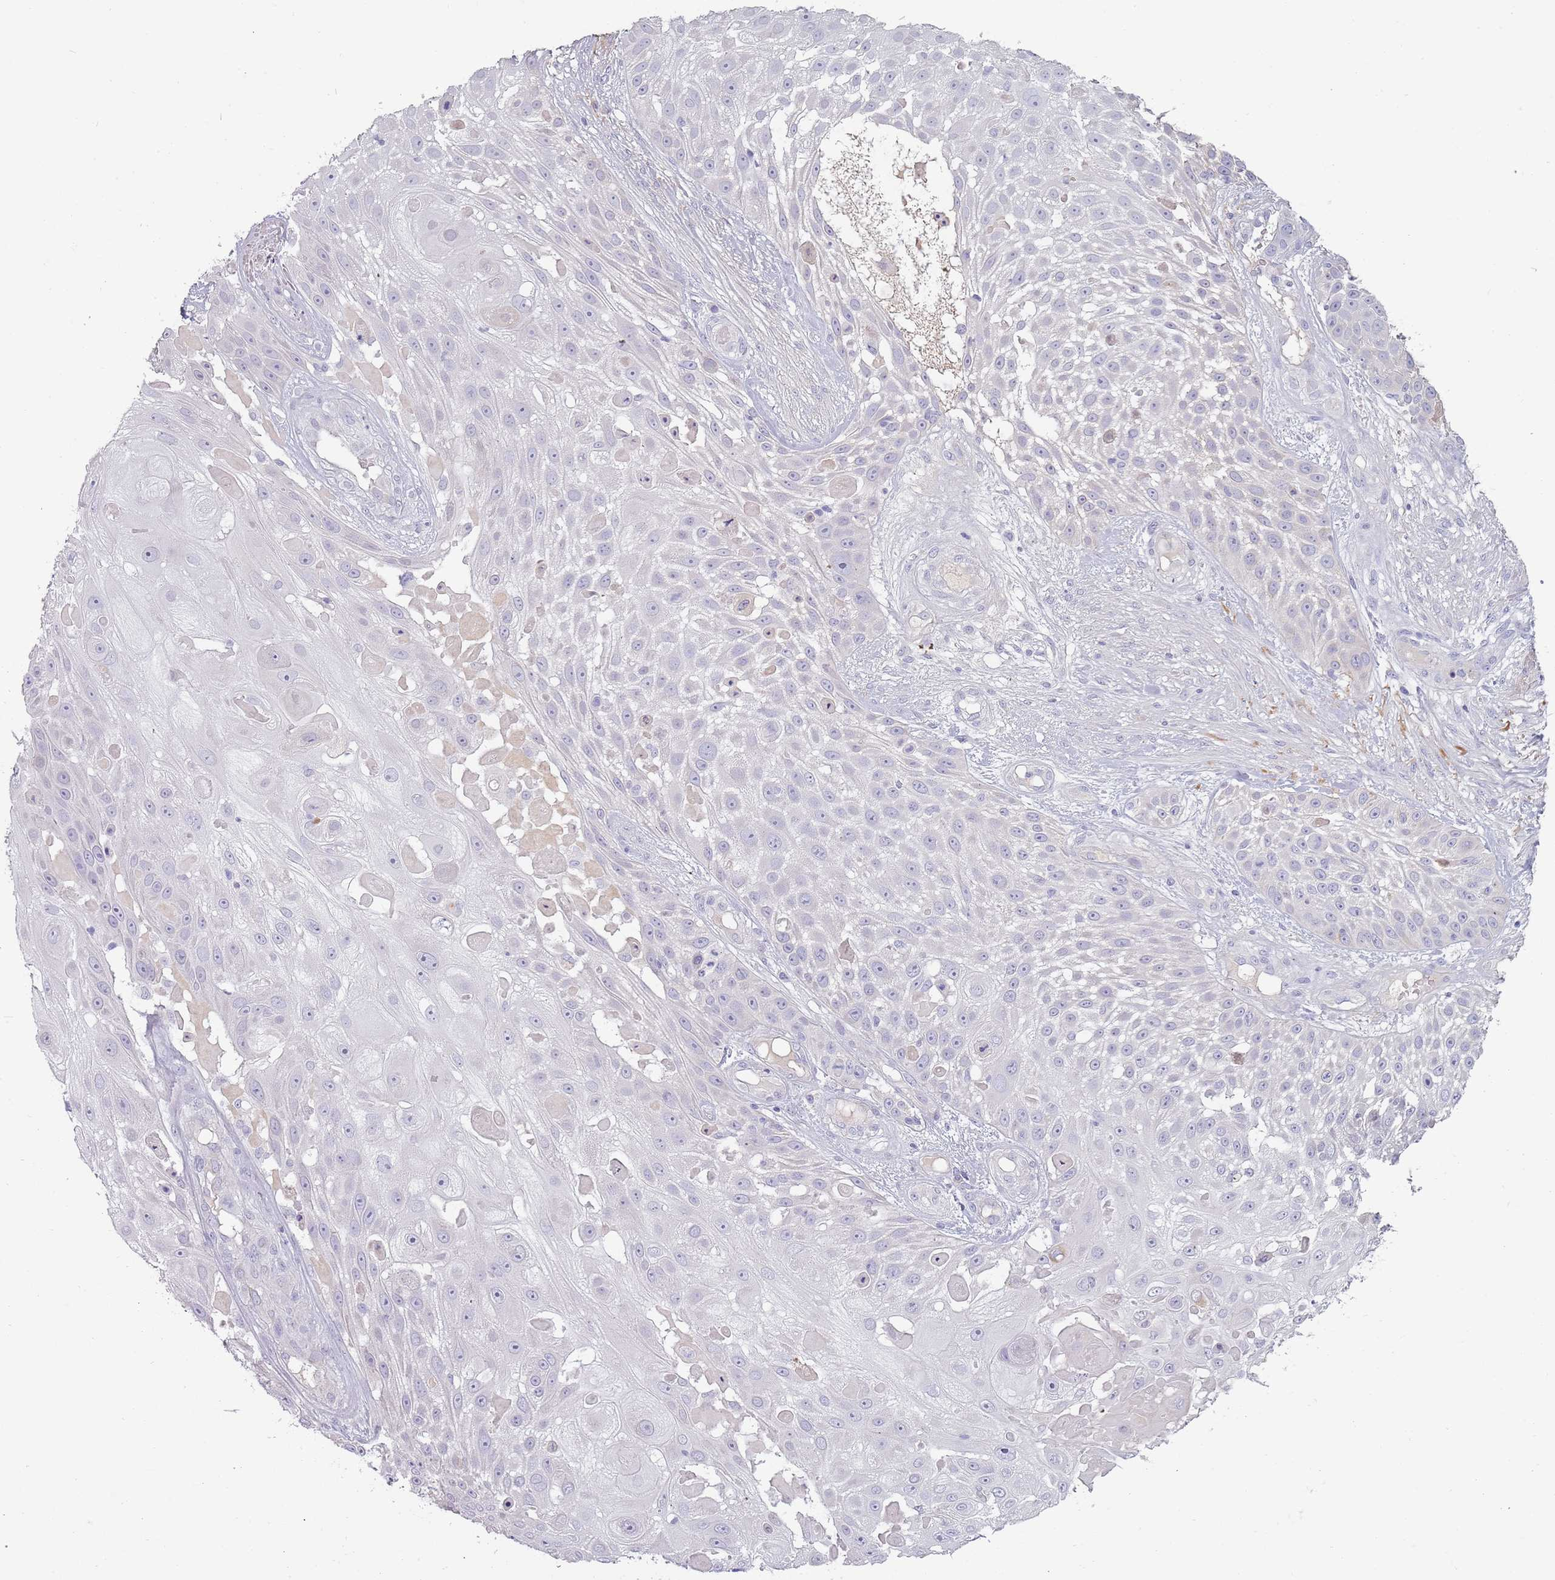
{"staining": {"intensity": "negative", "quantity": "none", "location": "none"}, "tissue": "skin cancer", "cell_type": "Tumor cells", "image_type": "cancer", "snomed": [{"axis": "morphology", "description": "Squamous cell carcinoma, NOS"}, {"axis": "topography", "description": "Skin"}], "caption": "A photomicrograph of human skin squamous cell carcinoma is negative for staining in tumor cells.", "gene": "TNFRSF6B", "patient": {"sex": "female", "age": 86}}